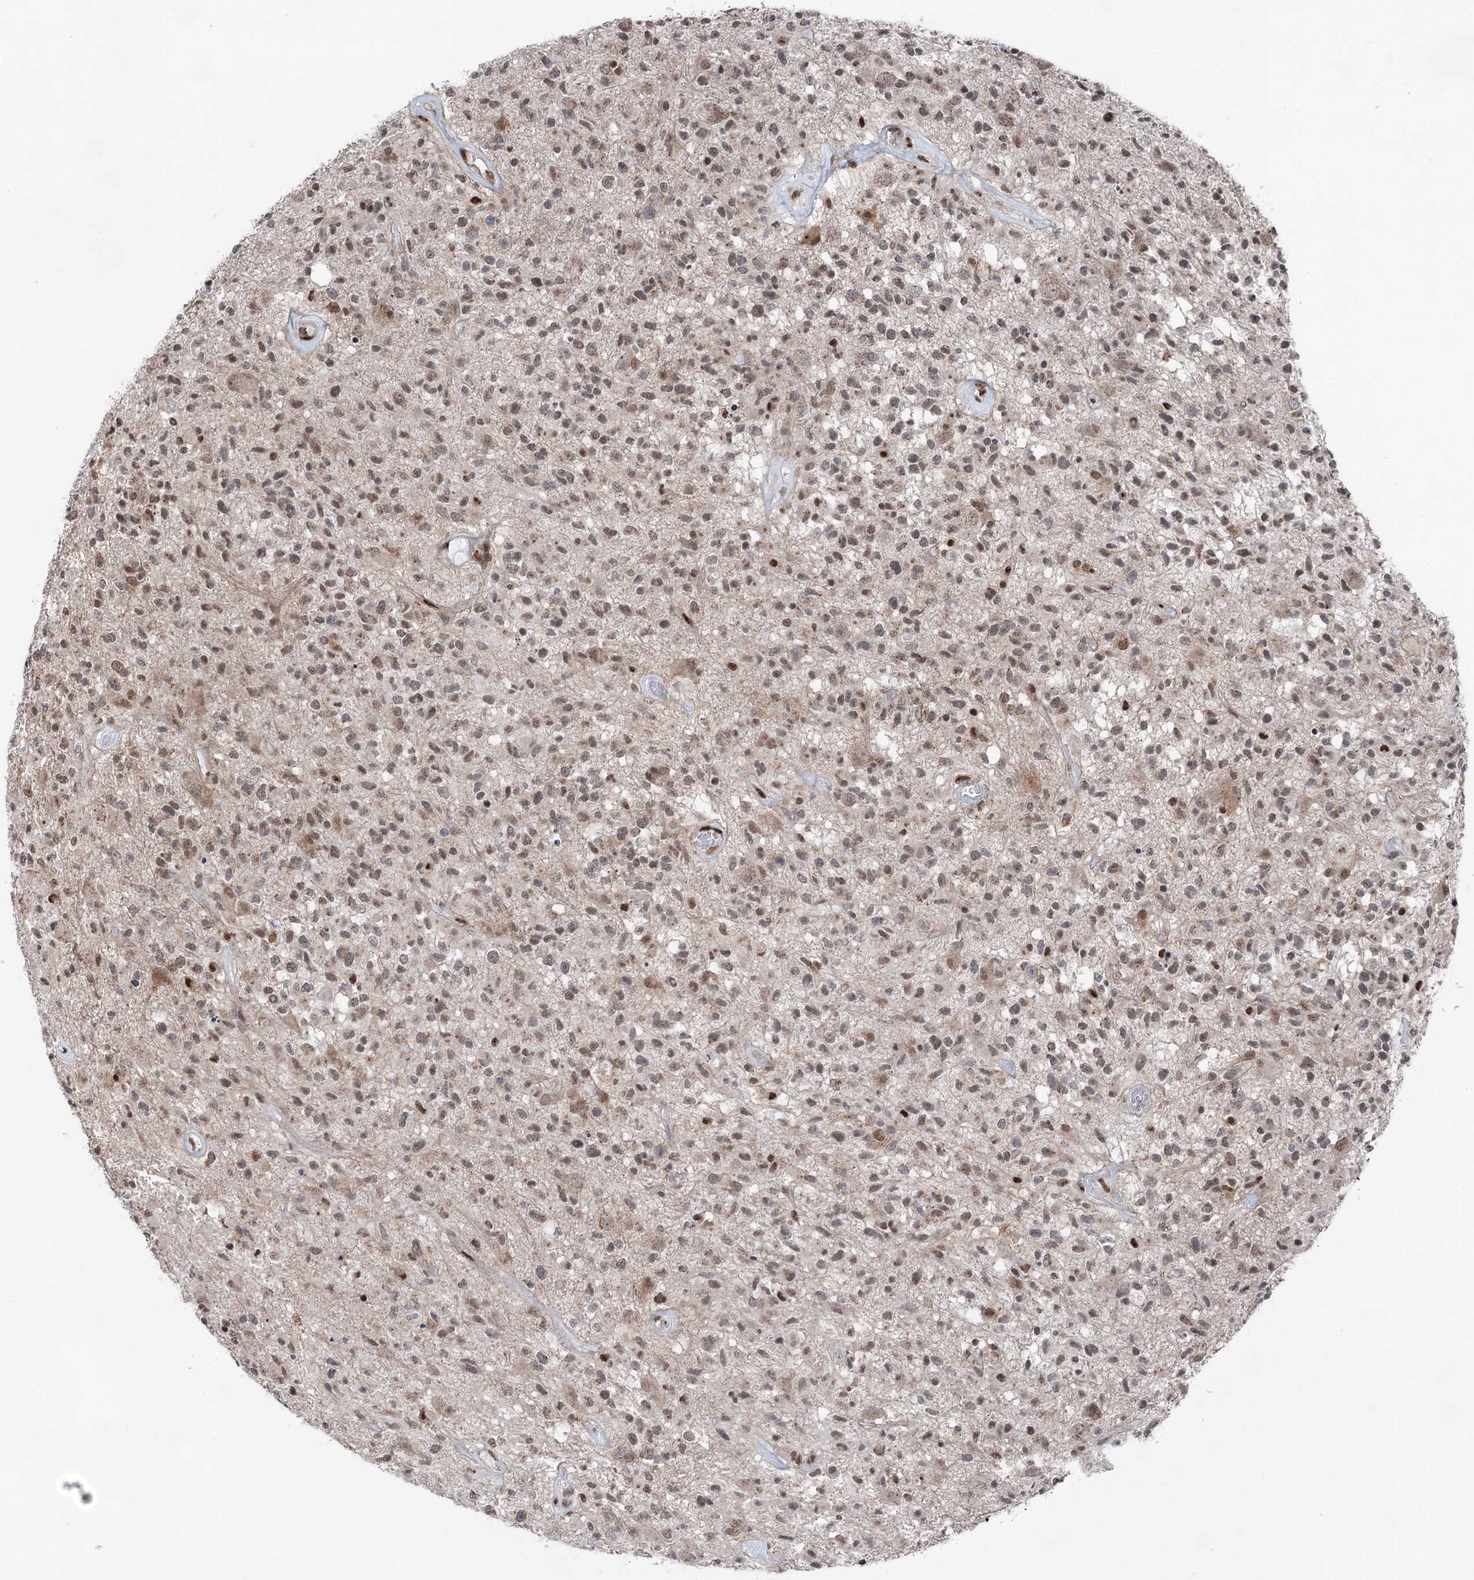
{"staining": {"intensity": "moderate", "quantity": "25%-75%", "location": "nuclear"}, "tissue": "glioma", "cell_type": "Tumor cells", "image_type": "cancer", "snomed": [{"axis": "morphology", "description": "Glioma, malignant, High grade"}, {"axis": "morphology", "description": "Glioblastoma, NOS"}, {"axis": "topography", "description": "Brain"}], "caption": "There is medium levels of moderate nuclear staining in tumor cells of glioblastoma, as demonstrated by immunohistochemical staining (brown color).", "gene": "ZCCHC8", "patient": {"sex": "male", "age": 60}}